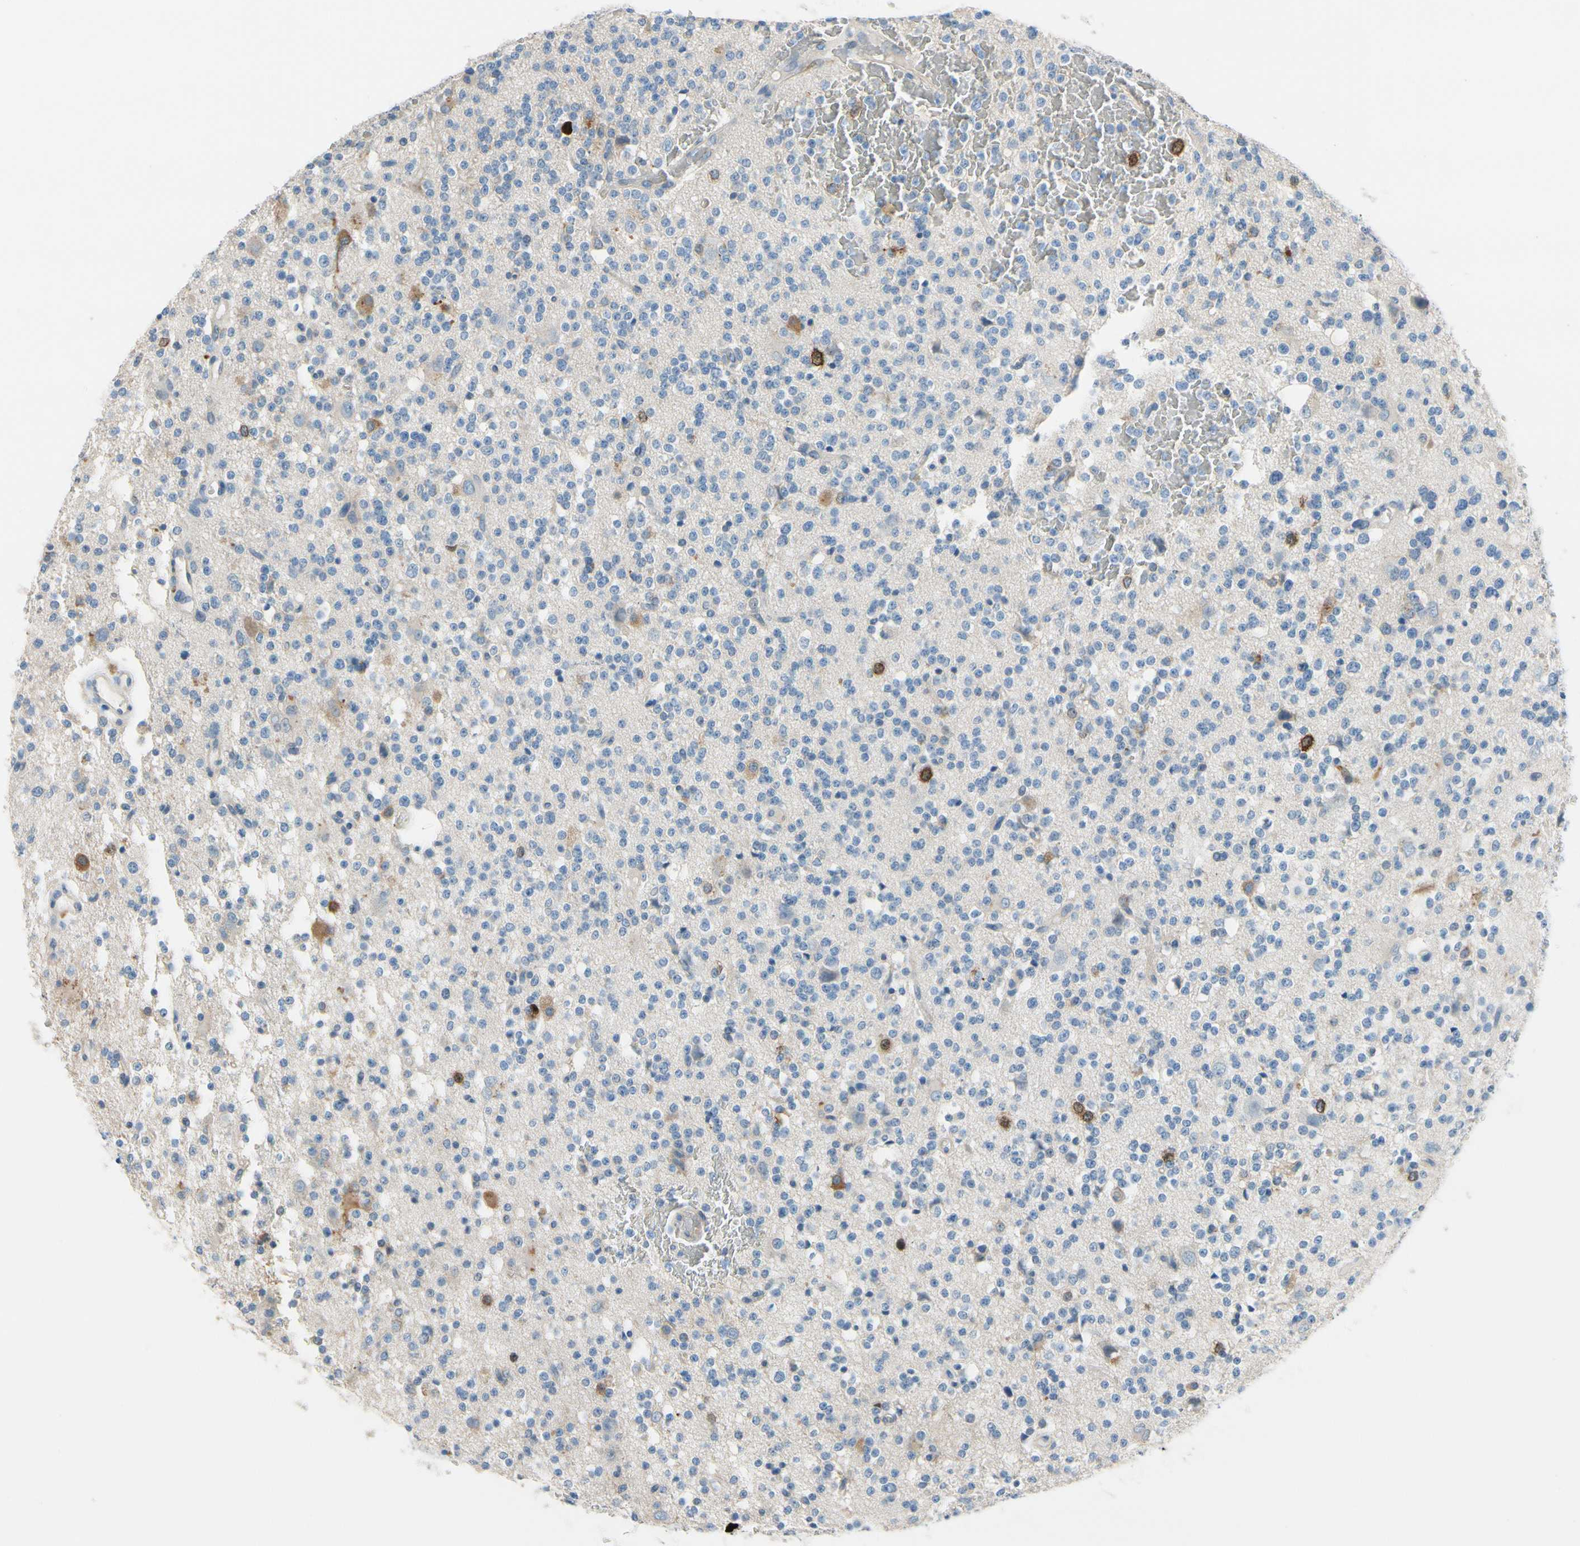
{"staining": {"intensity": "moderate", "quantity": "<25%", "location": "cytoplasmic/membranous"}, "tissue": "glioma", "cell_type": "Tumor cells", "image_type": "cancer", "snomed": [{"axis": "morphology", "description": "Glioma, malignant, High grade"}, {"axis": "topography", "description": "Brain"}], "caption": "IHC of human malignant glioma (high-grade) displays low levels of moderate cytoplasmic/membranous expression in about <25% of tumor cells. The staining is performed using DAB brown chromogen to label protein expression. The nuclei are counter-stained blue using hematoxylin.", "gene": "CKAP2", "patient": {"sex": "male", "age": 47}}